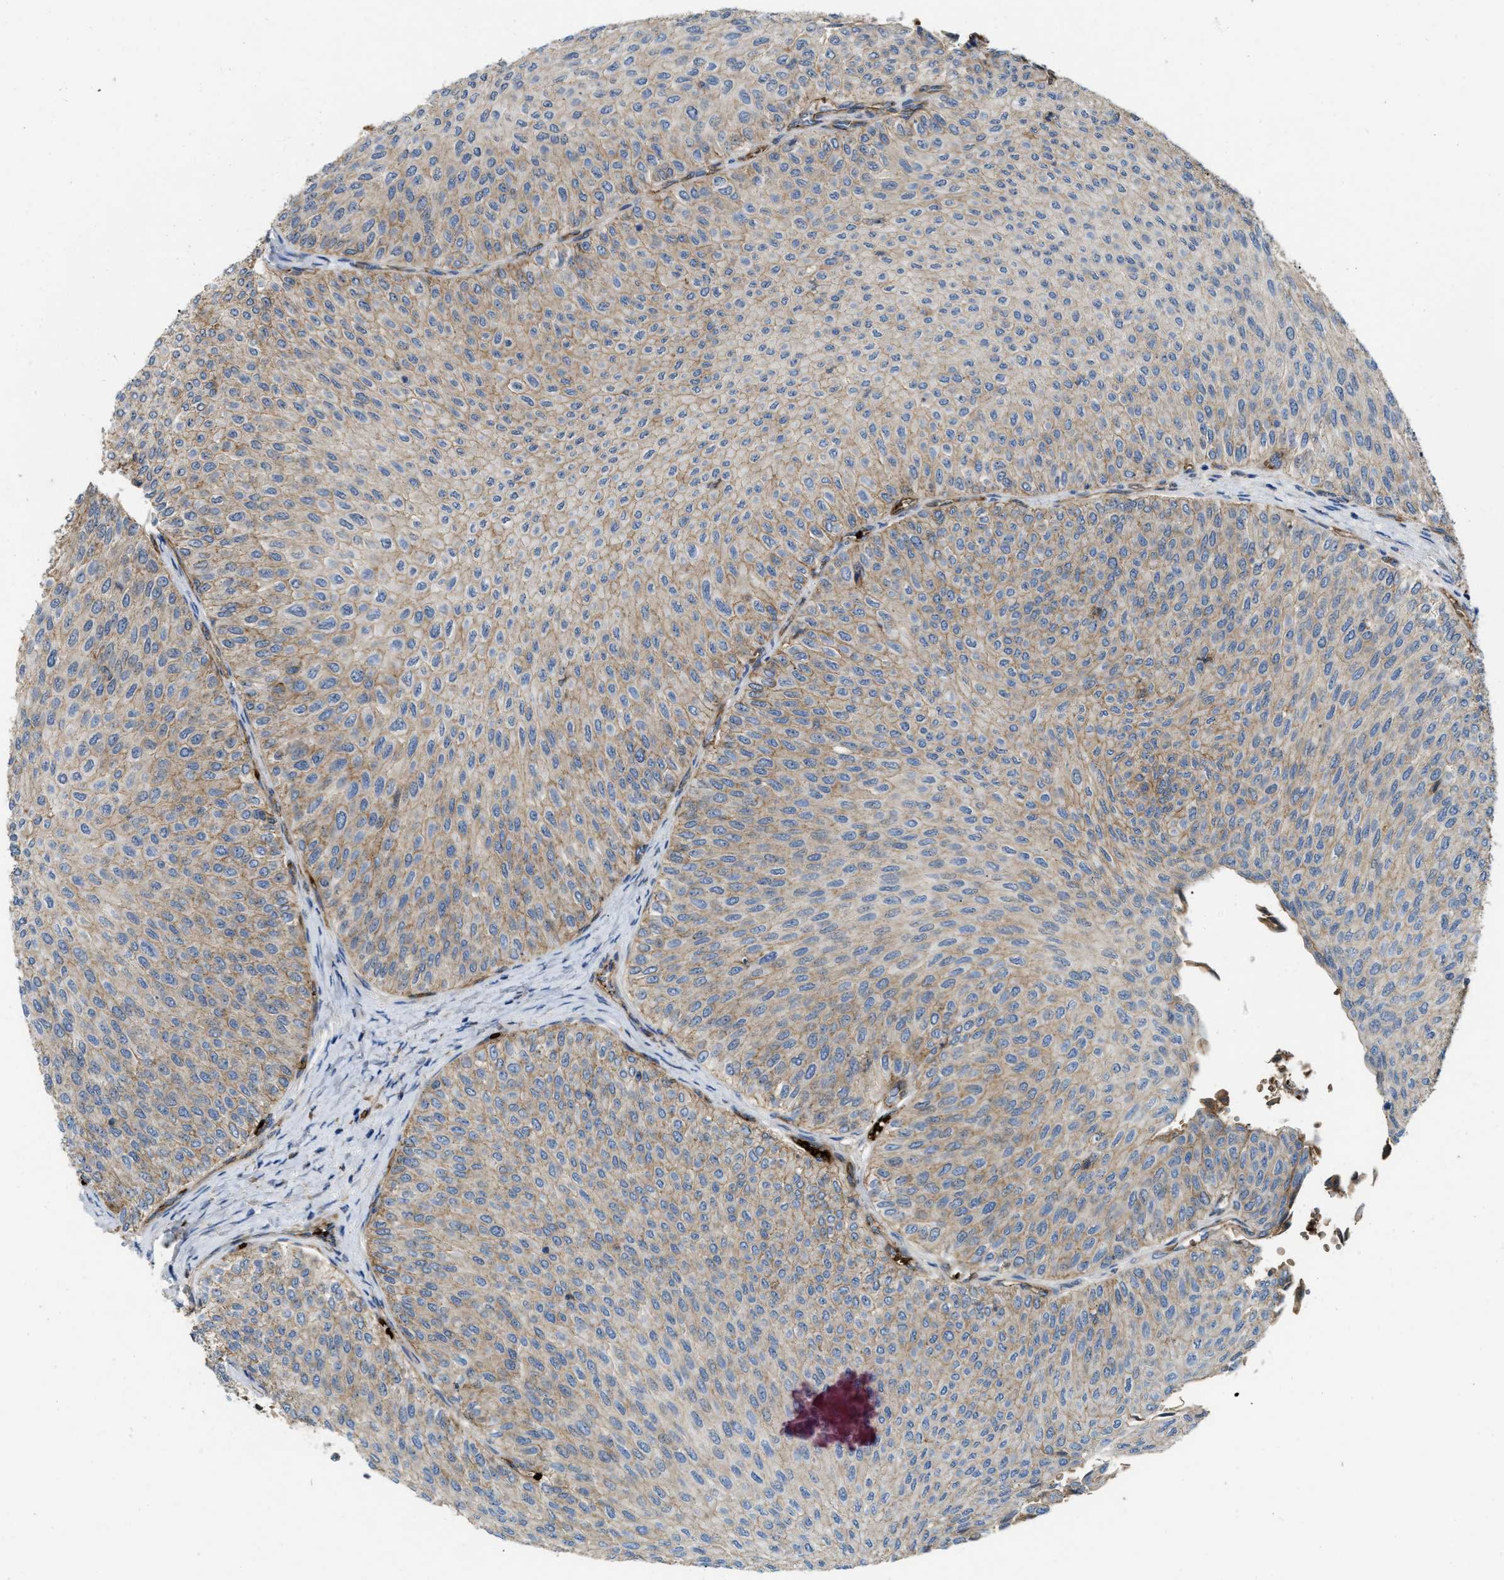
{"staining": {"intensity": "moderate", "quantity": "25%-75%", "location": "cytoplasmic/membranous"}, "tissue": "urothelial cancer", "cell_type": "Tumor cells", "image_type": "cancer", "snomed": [{"axis": "morphology", "description": "Urothelial carcinoma, Low grade"}, {"axis": "topography", "description": "Urinary bladder"}], "caption": "Urothelial cancer stained for a protein (brown) exhibits moderate cytoplasmic/membranous positive positivity in approximately 25%-75% of tumor cells.", "gene": "ERC1", "patient": {"sex": "male", "age": 78}}